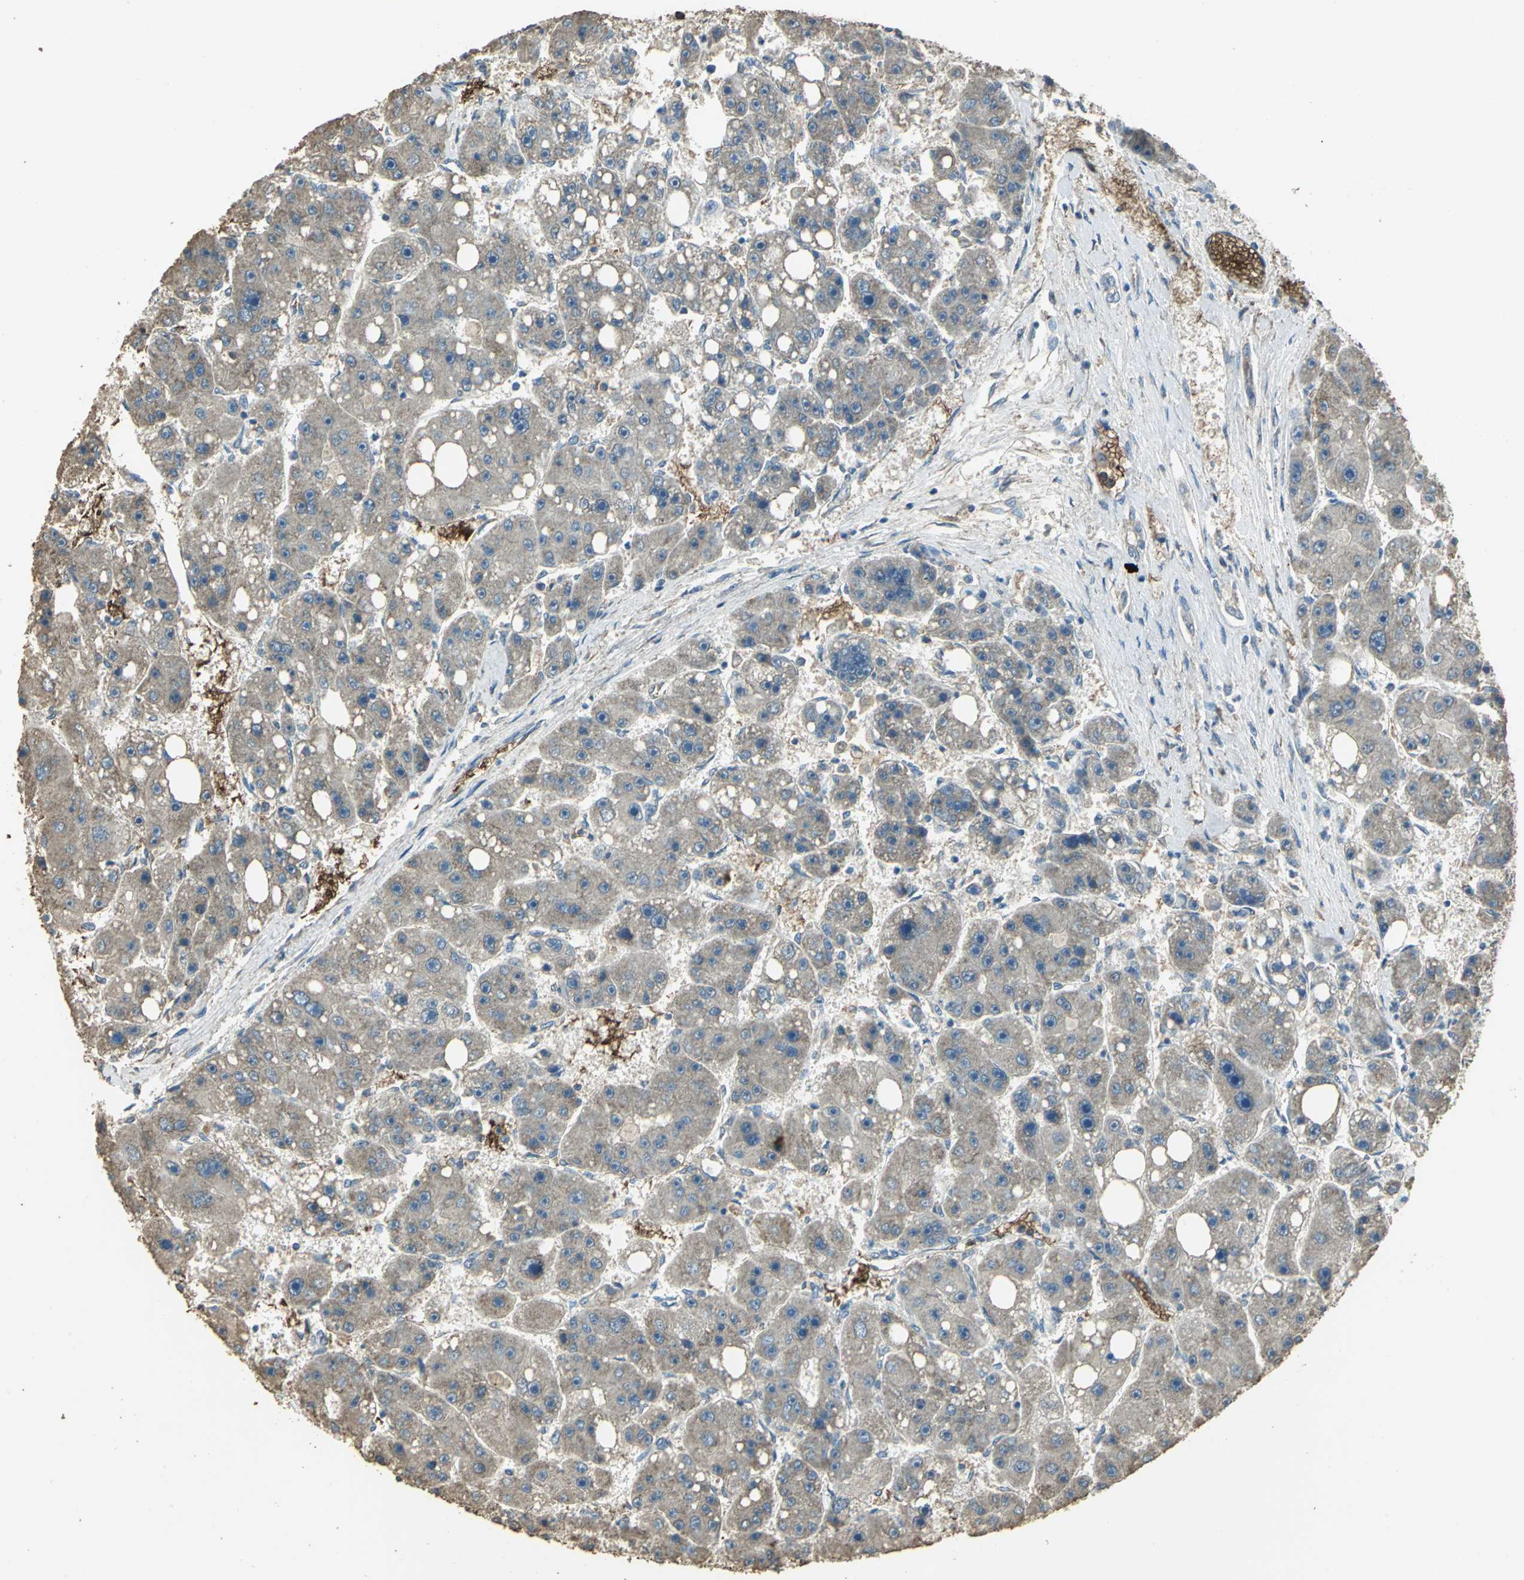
{"staining": {"intensity": "weak", "quantity": ">75%", "location": "cytoplasmic/membranous"}, "tissue": "liver cancer", "cell_type": "Tumor cells", "image_type": "cancer", "snomed": [{"axis": "morphology", "description": "Carcinoma, Hepatocellular, NOS"}, {"axis": "topography", "description": "Liver"}], "caption": "High-power microscopy captured an immunohistochemistry micrograph of liver hepatocellular carcinoma, revealing weak cytoplasmic/membranous expression in approximately >75% of tumor cells.", "gene": "TRAPPC2", "patient": {"sex": "female", "age": 61}}